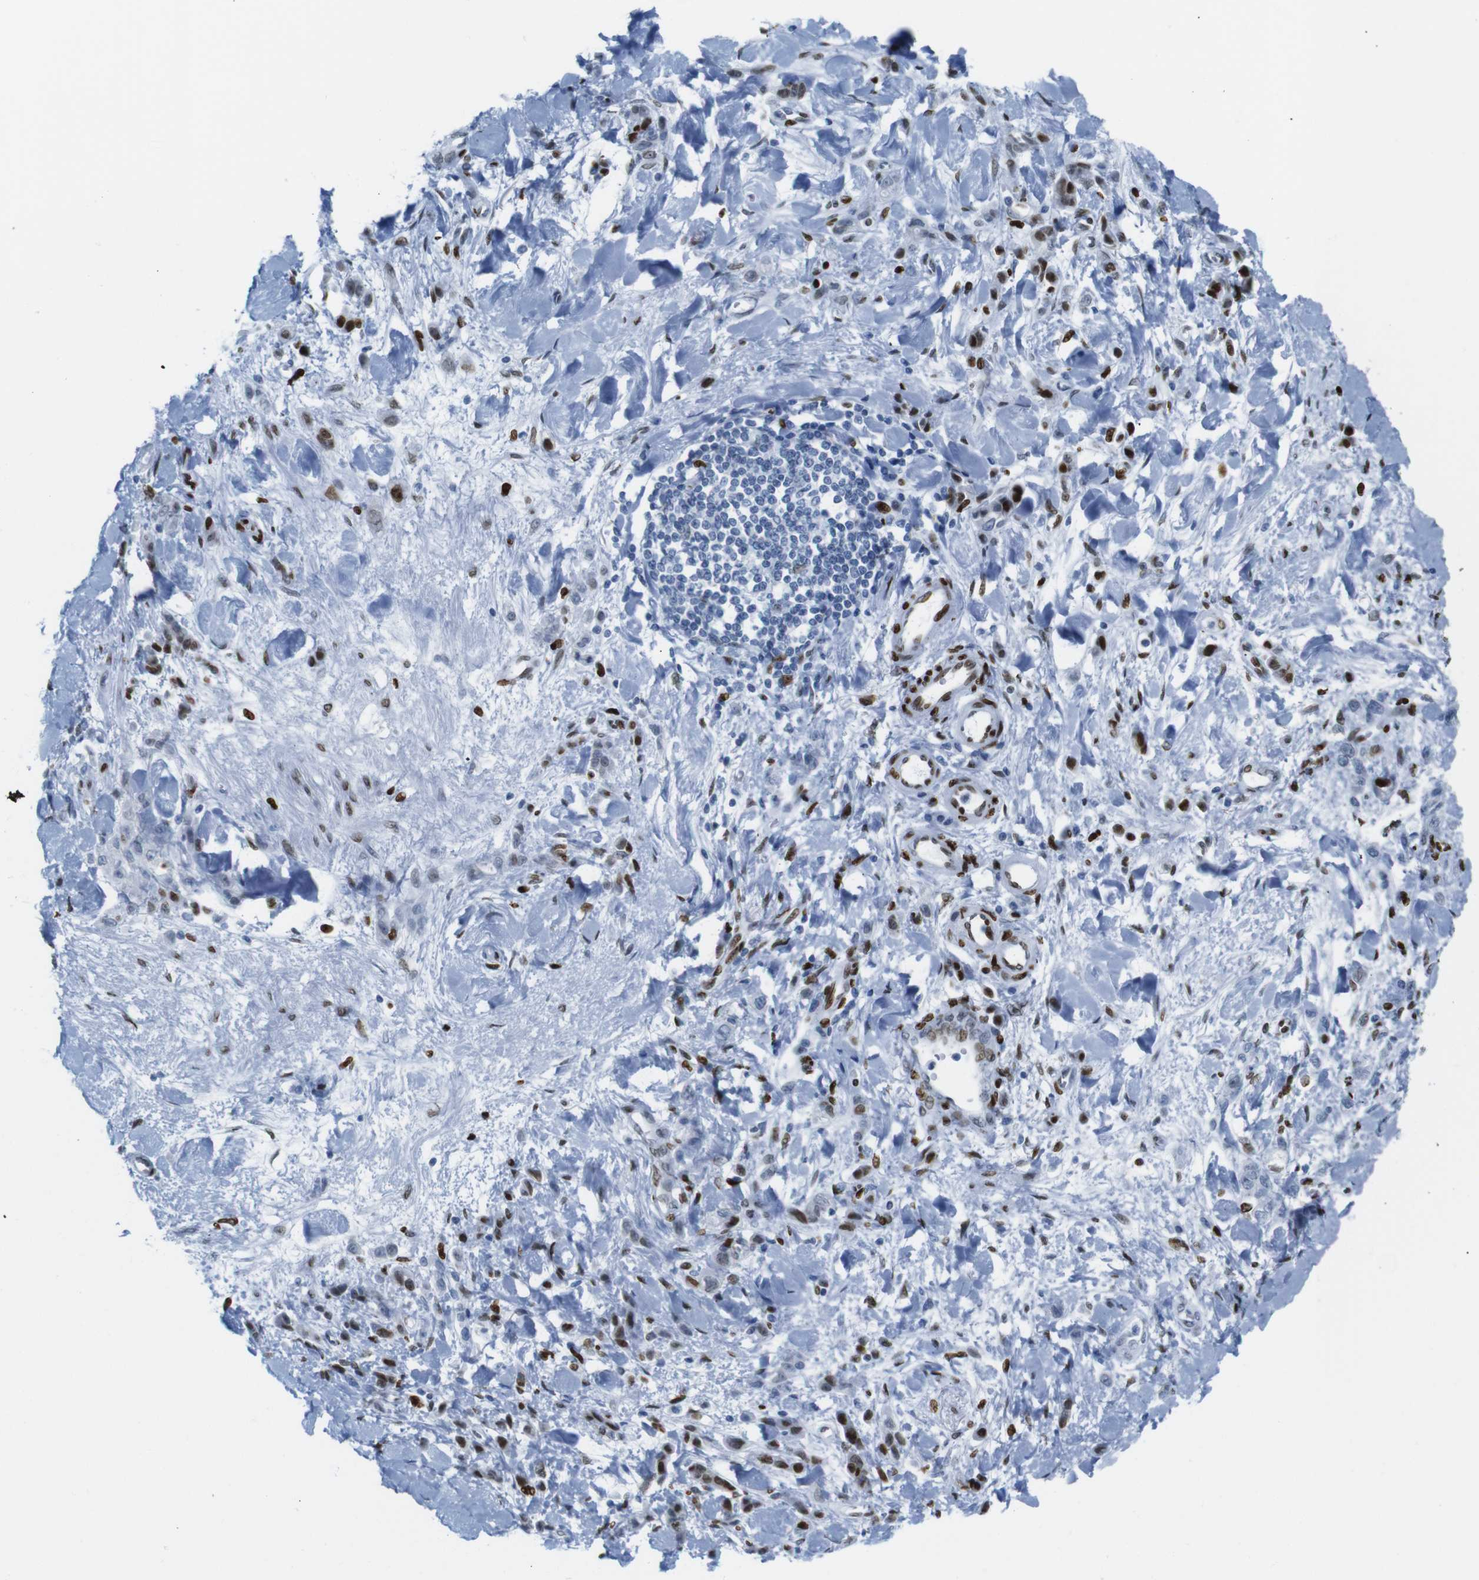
{"staining": {"intensity": "strong", "quantity": ">75%", "location": "nuclear"}, "tissue": "stomach cancer", "cell_type": "Tumor cells", "image_type": "cancer", "snomed": [{"axis": "morphology", "description": "Normal tissue, NOS"}, {"axis": "morphology", "description": "Adenocarcinoma, NOS"}, {"axis": "topography", "description": "Stomach"}], "caption": "Stomach cancer was stained to show a protein in brown. There is high levels of strong nuclear expression in about >75% of tumor cells.", "gene": "NPIPB15", "patient": {"sex": "male", "age": 82}}